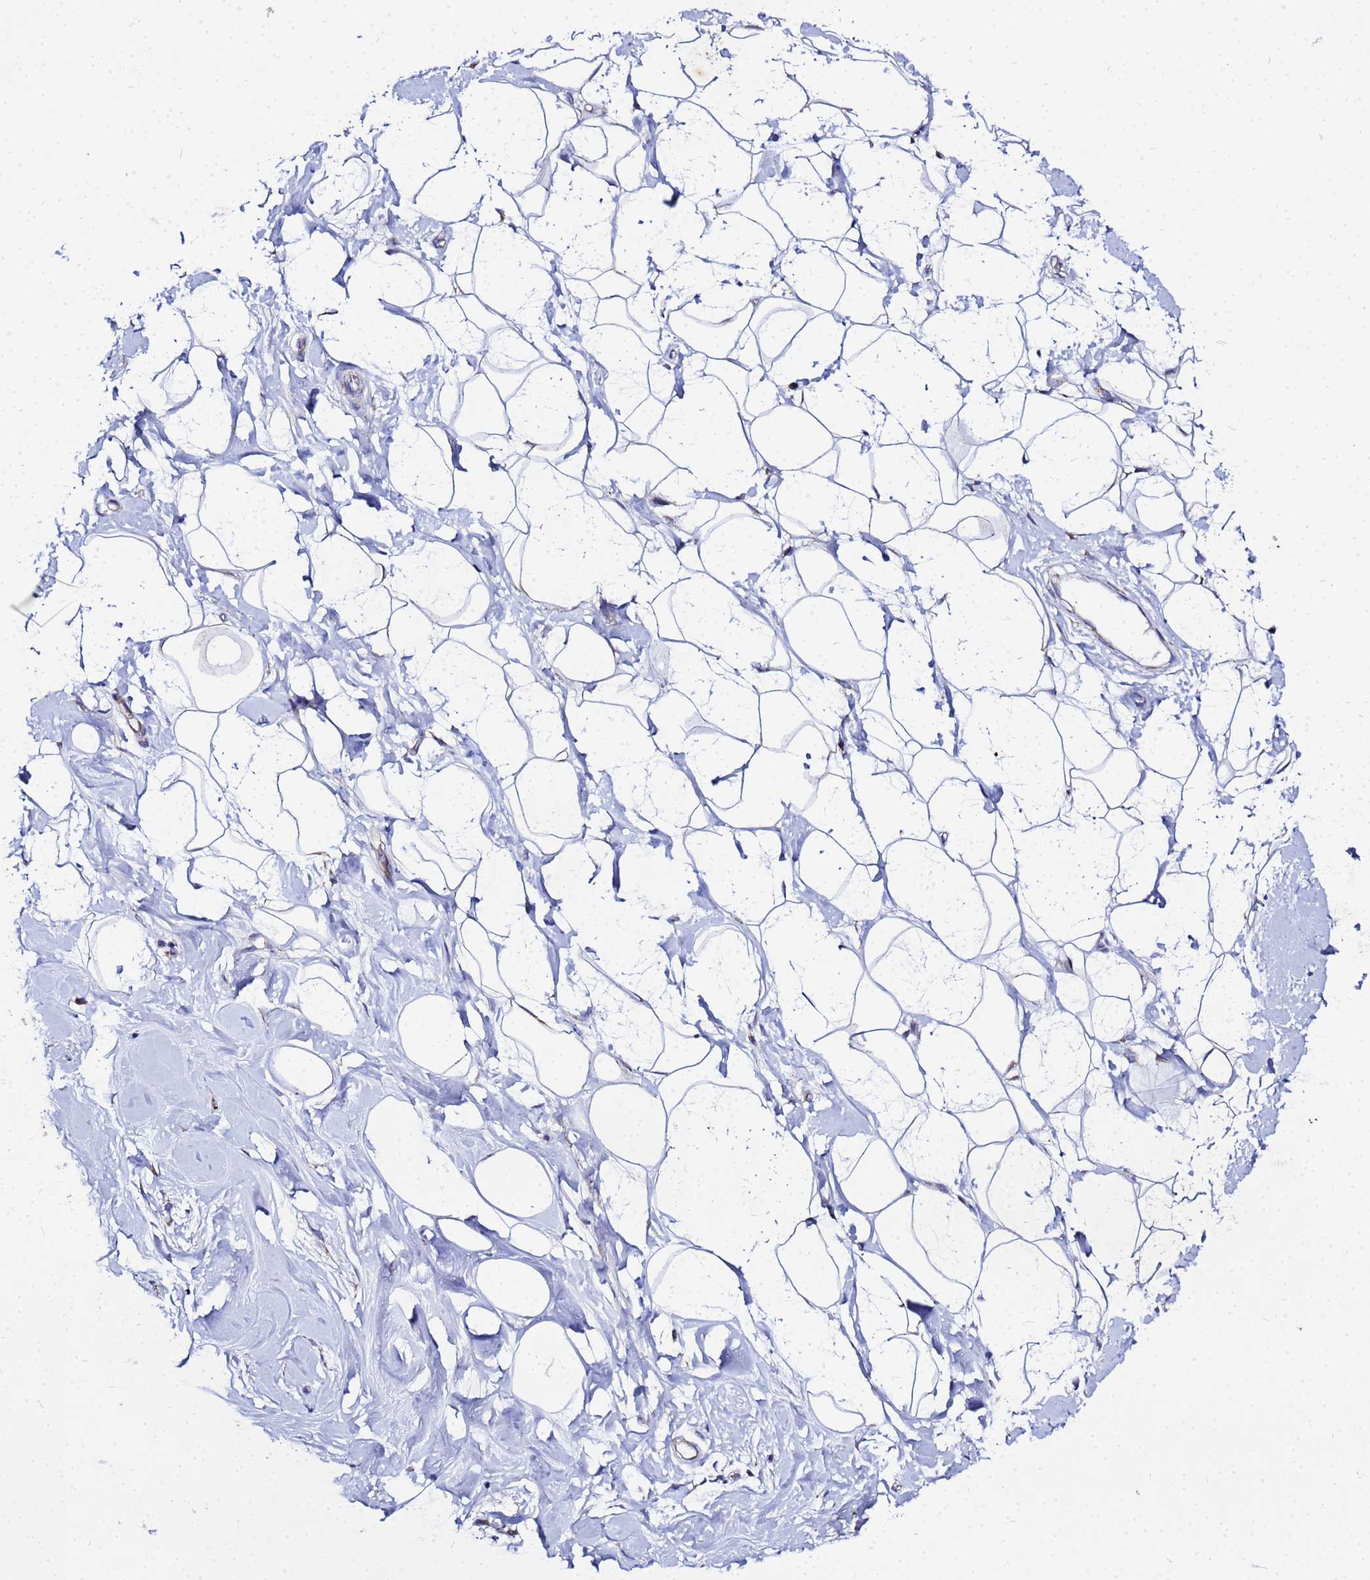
{"staining": {"intensity": "weak", "quantity": ">75%", "location": "cytoplasmic/membranous"}, "tissue": "adipose tissue", "cell_type": "Adipocytes", "image_type": "normal", "snomed": [{"axis": "morphology", "description": "Normal tissue, NOS"}, {"axis": "topography", "description": "Breast"}], "caption": "A brown stain shows weak cytoplasmic/membranous positivity of a protein in adipocytes of benign adipose tissue.", "gene": "FAHD2A", "patient": {"sex": "female", "age": 26}}